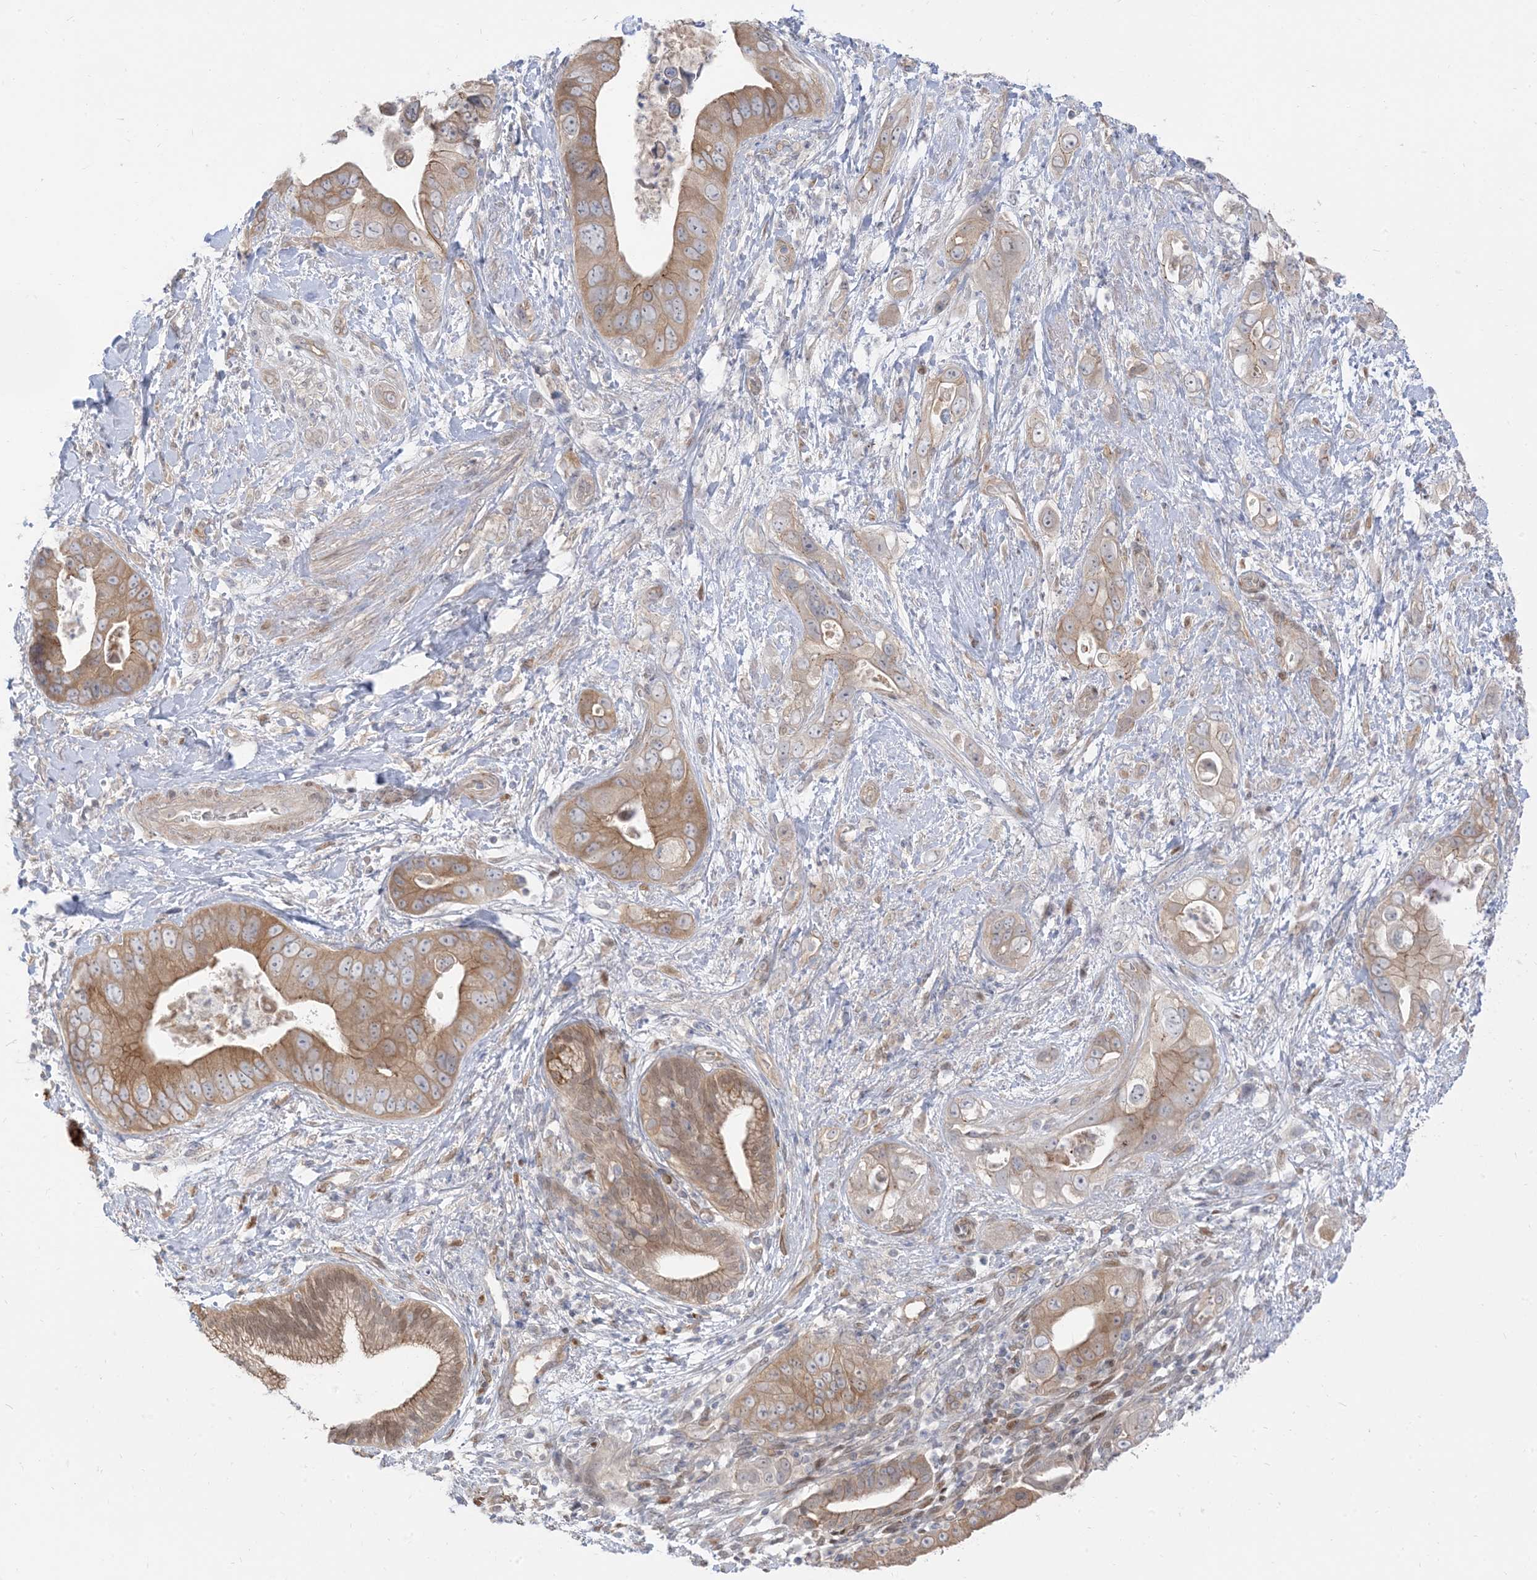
{"staining": {"intensity": "moderate", "quantity": ">75%", "location": "cytoplasmic/membranous"}, "tissue": "pancreatic cancer", "cell_type": "Tumor cells", "image_type": "cancer", "snomed": [{"axis": "morphology", "description": "Adenocarcinoma, NOS"}, {"axis": "topography", "description": "Pancreas"}], "caption": "A brown stain shows moderate cytoplasmic/membranous expression of a protein in human adenocarcinoma (pancreatic) tumor cells.", "gene": "RIN1", "patient": {"sex": "female", "age": 78}}